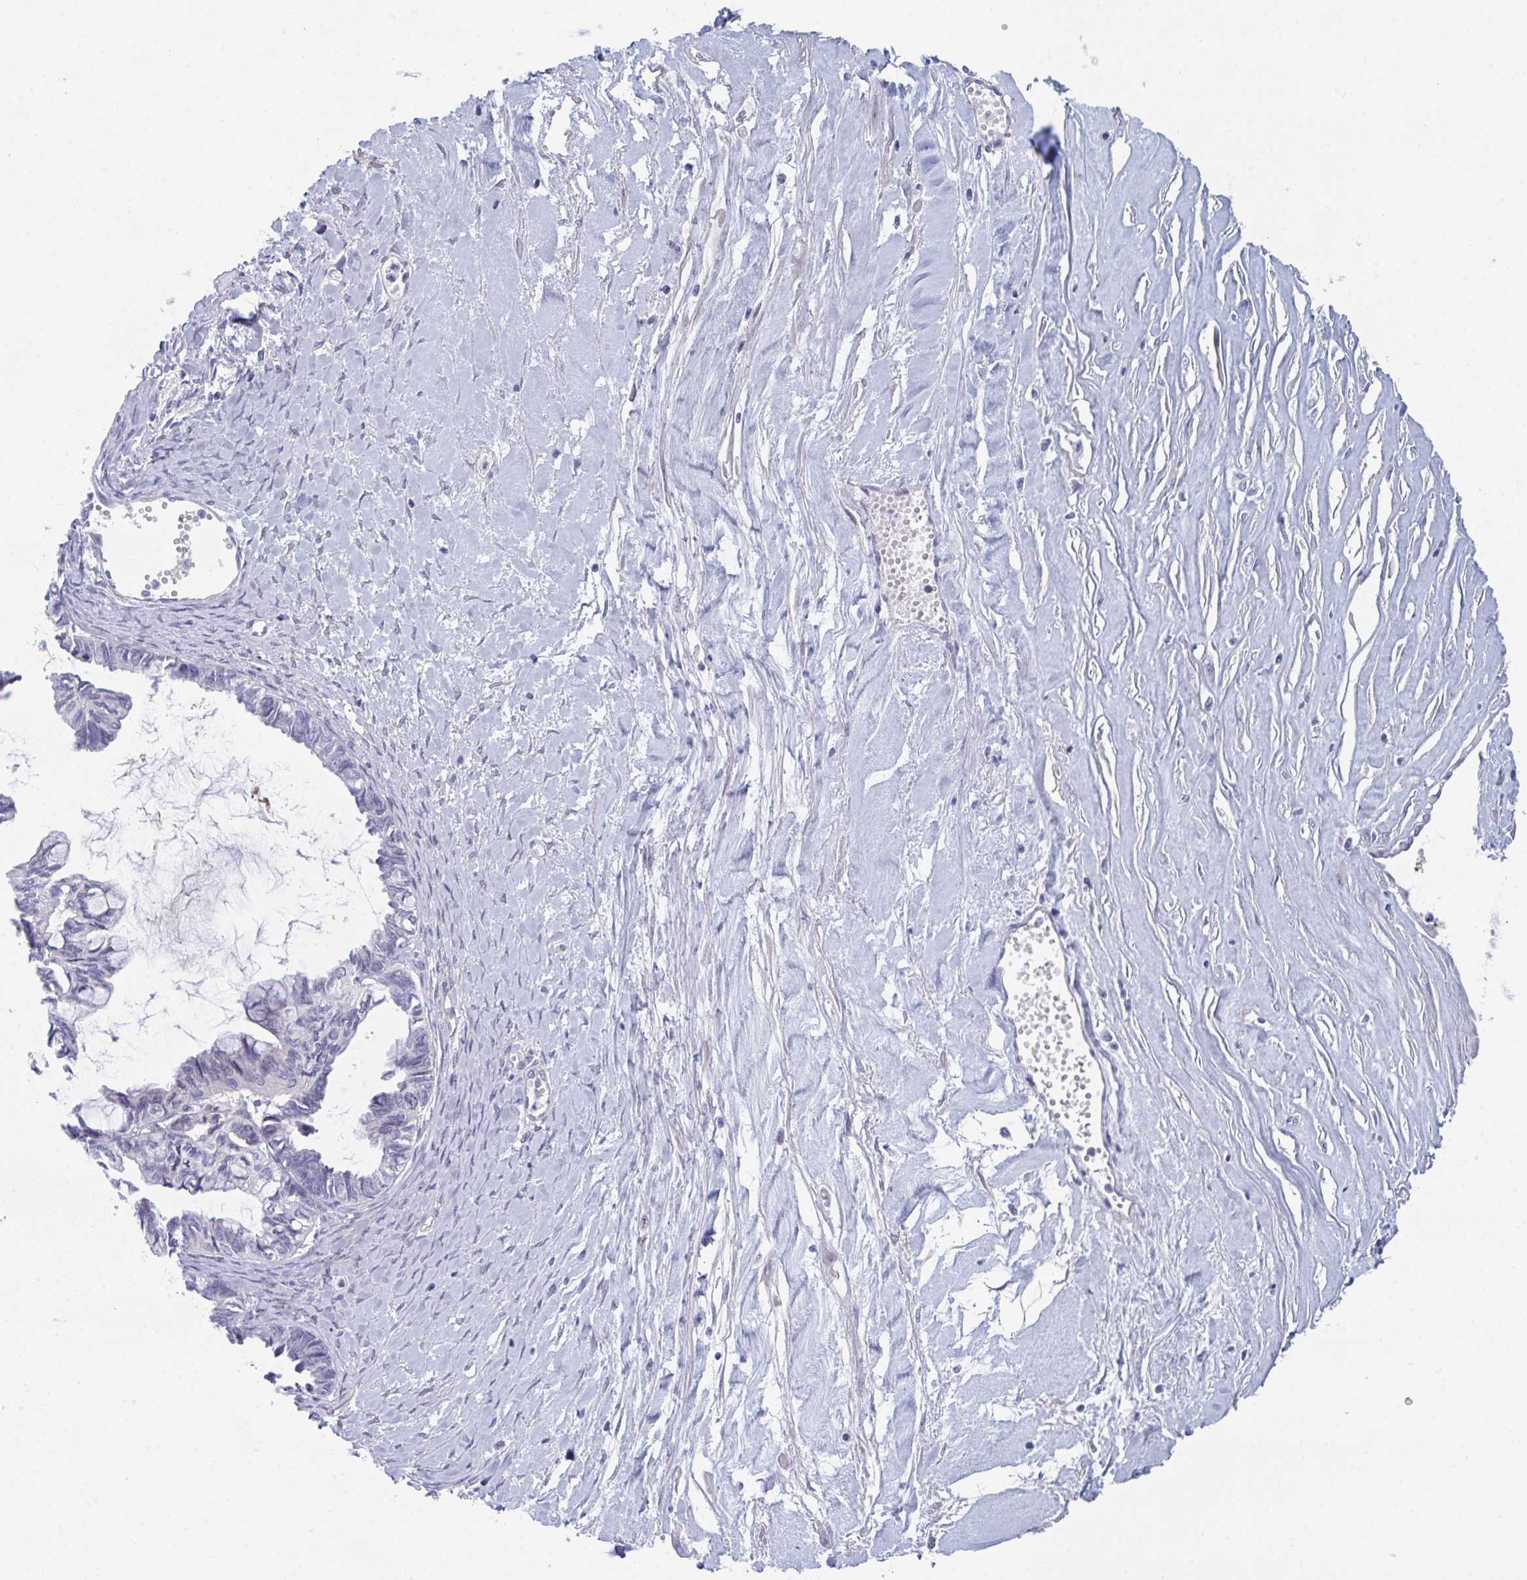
{"staining": {"intensity": "negative", "quantity": "none", "location": "none"}, "tissue": "ovarian cancer", "cell_type": "Tumor cells", "image_type": "cancer", "snomed": [{"axis": "morphology", "description": "Cystadenocarcinoma, mucinous, NOS"}, {"axis": "topography", "description": "Ovary"}], "caption": "Tumor cells show no significant staining in mucinous cystadenocarcinoma (ovarian).", "gene": "CENPT", "patient": {"sex": "female", "age": 61}}